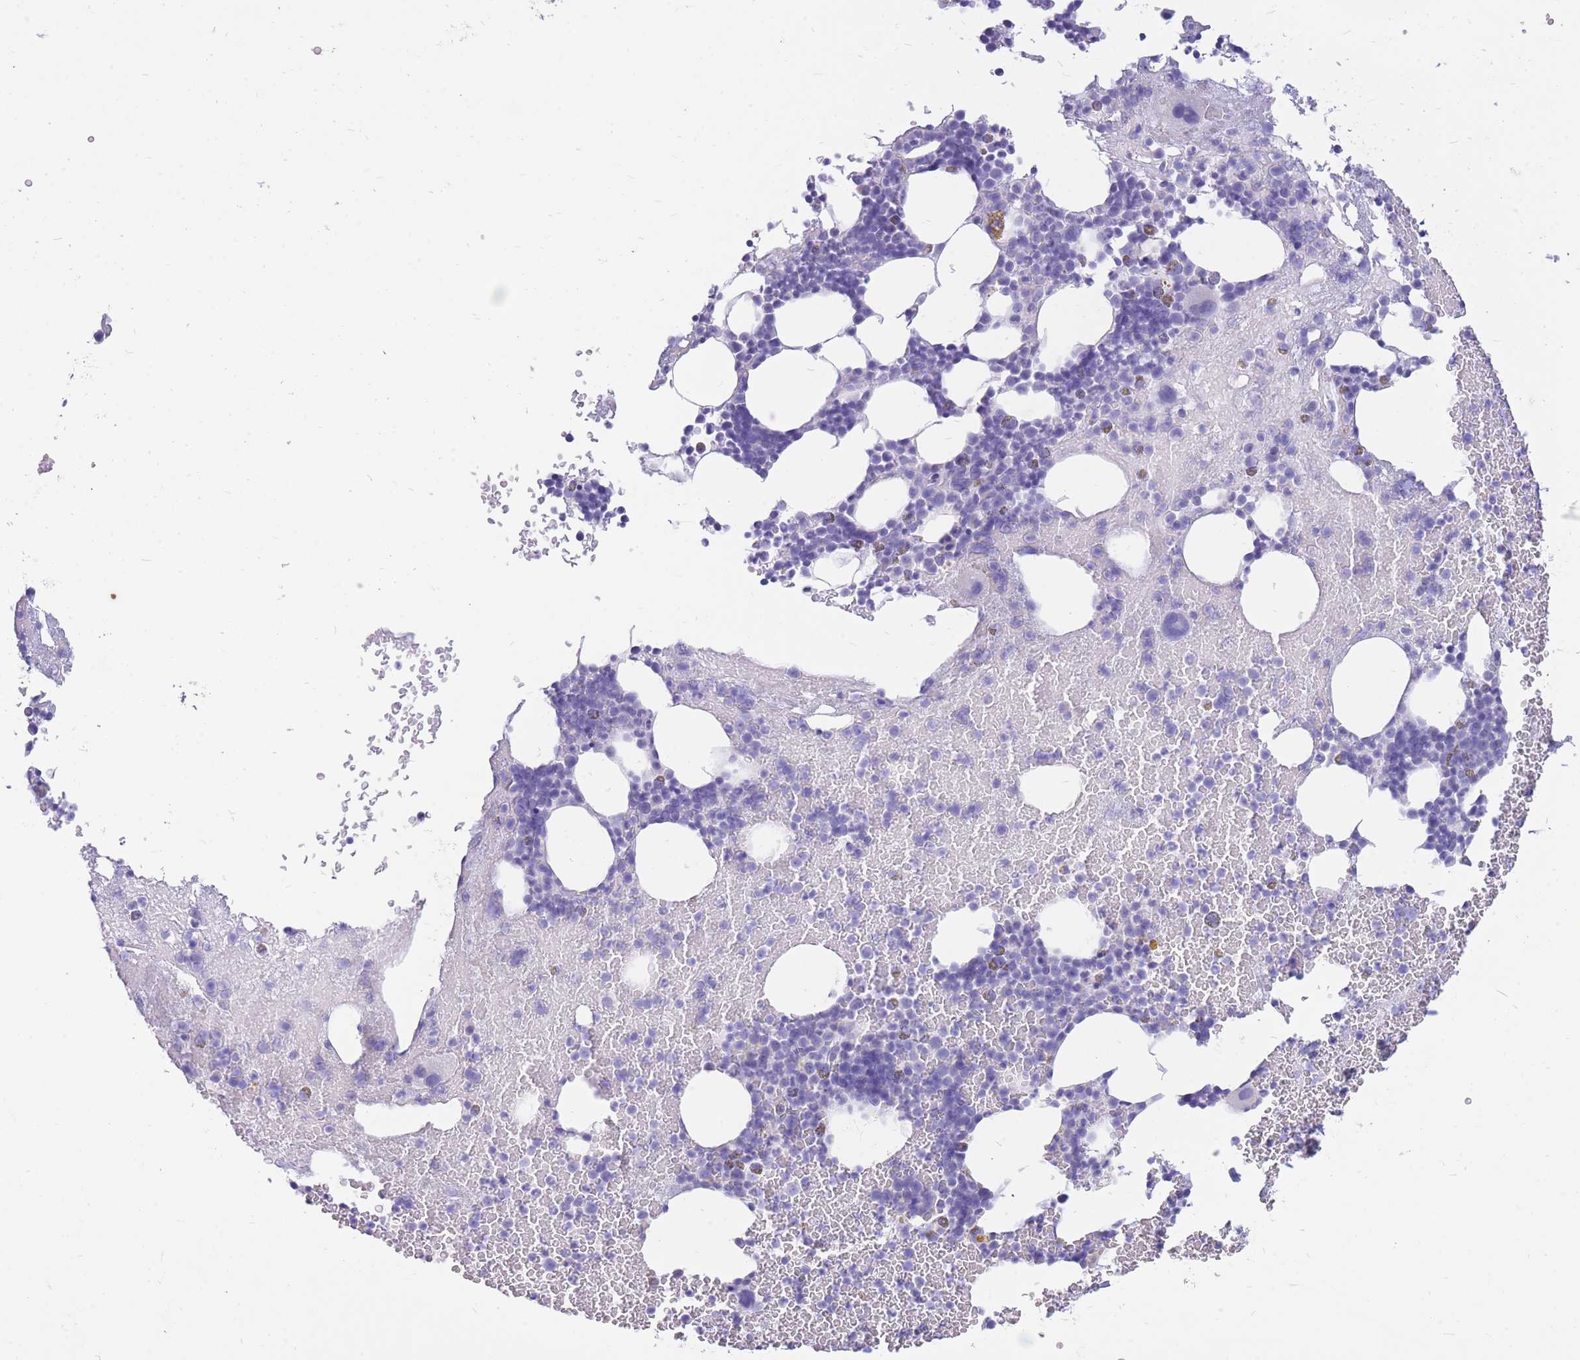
{"staining": {"intensity": "negative", "quantity": "none", "location": "none"}, "tissue": "bone marrow", "cell_type": "Hematopoietic cells", "image_type": "normal", "snomed": [{"axis": "morphology", "description": "Normal tissue, NOS"}, {"axis": "topography", "description": "Bone marrow"}], "caption": "Photomicrograph shows no significant protein positivity in hematopoietic cells of benign bone marrow.", "gene": "CYP21A2", "patient": {"sex": "male", "age": 26}}